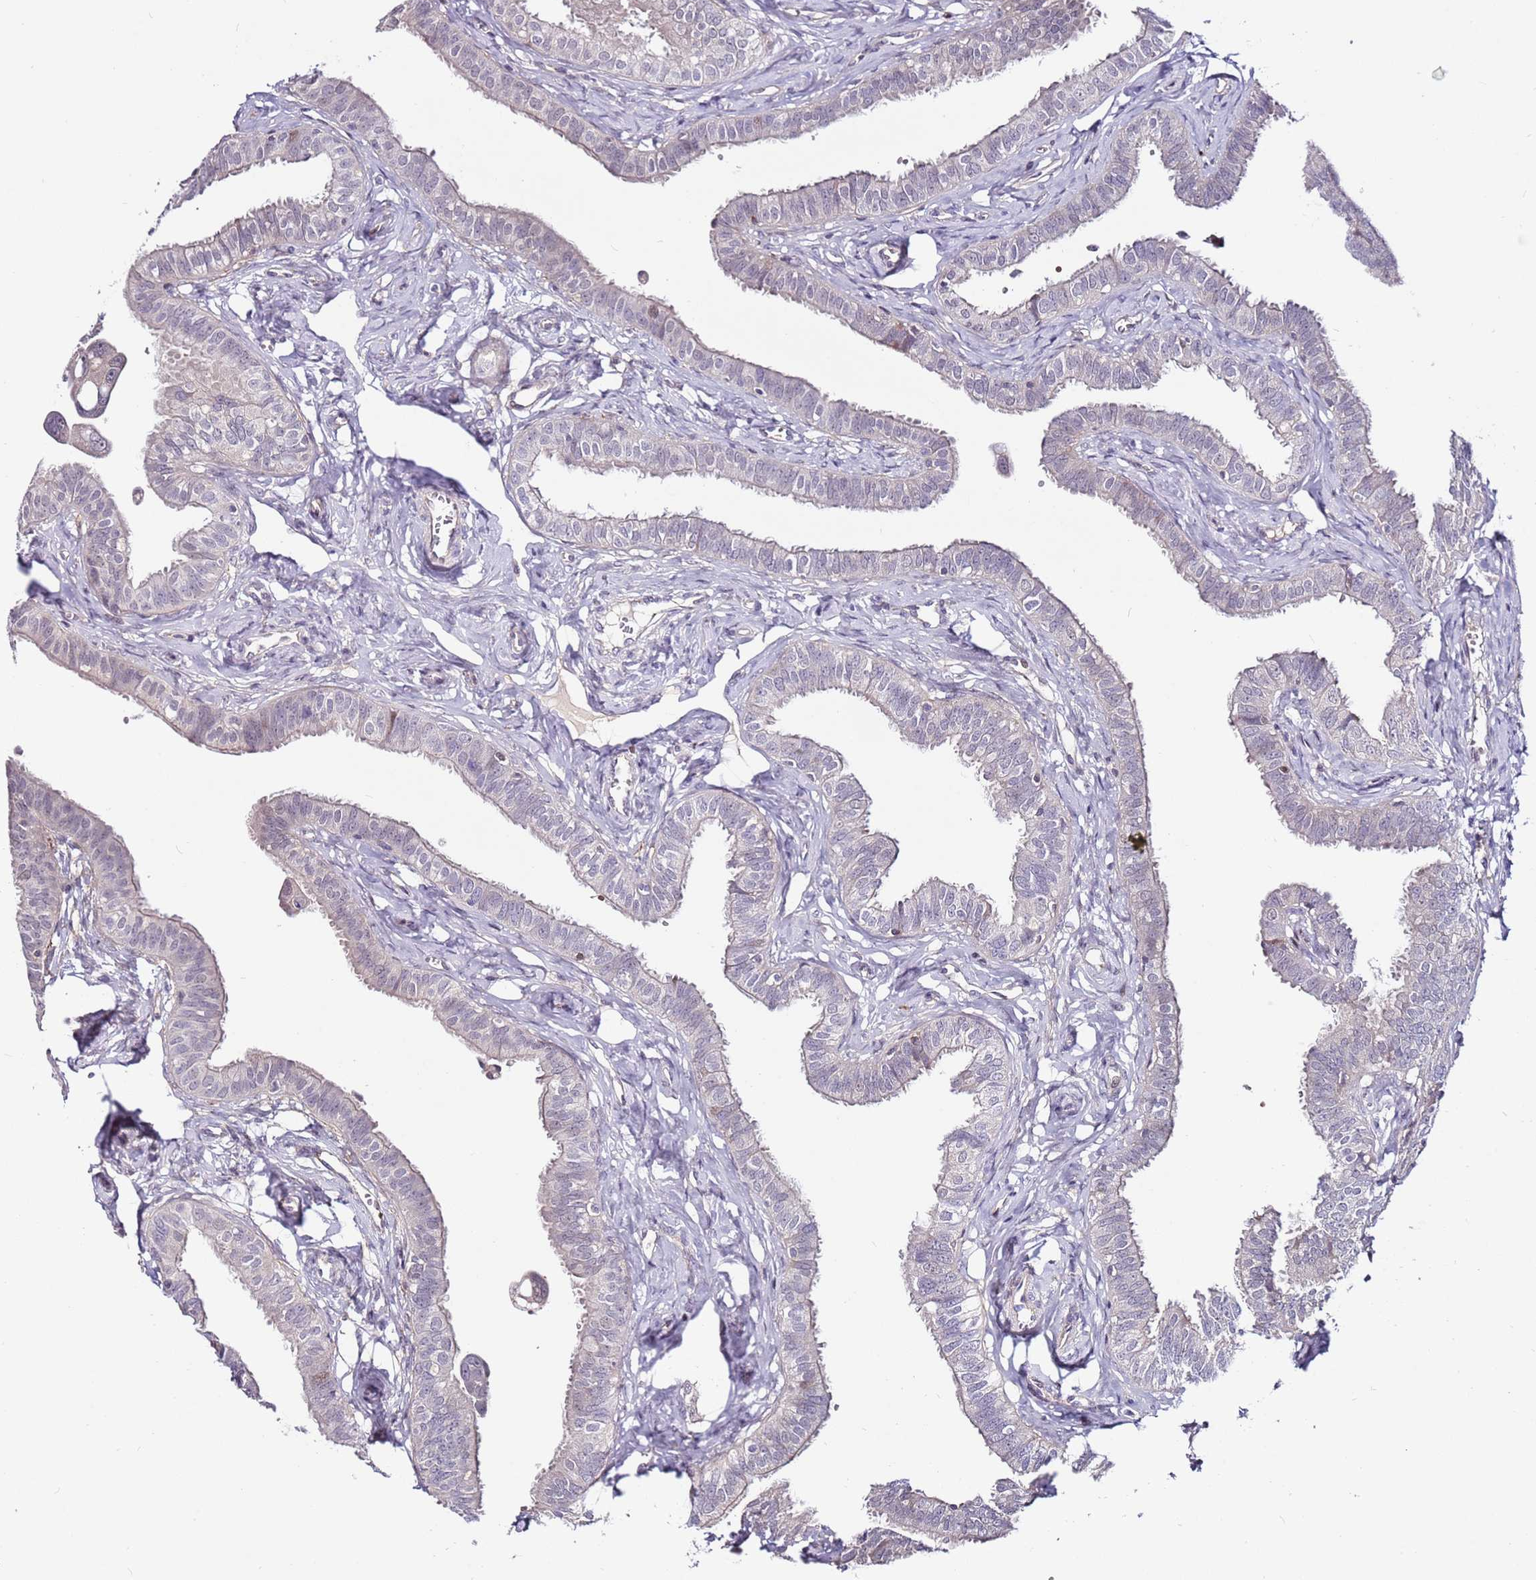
{"staining": {"intensity": "weak", "quantity": "<25%", "location": "cytoplasmic/membranous"}, "tissue": "fallopian tube", "cell_type": "Glandular cells", "image_type": "normal", "snomed": [{"axis": "morphology", "description": "Normal tissue, NOS"}, {"axis": "morphology", "description": "Carcinoma, NOS"}, {"axis": "topography", "description": "Fallopian tube"}, {"axis": "topography", "description": "Ovary"}], "caption": "A histopathology image of fallopian tube stained for a protein shows no brown staining in glandular cells.", "gene": "MTG2", "patient": {"sex": "female", "age": 59}}